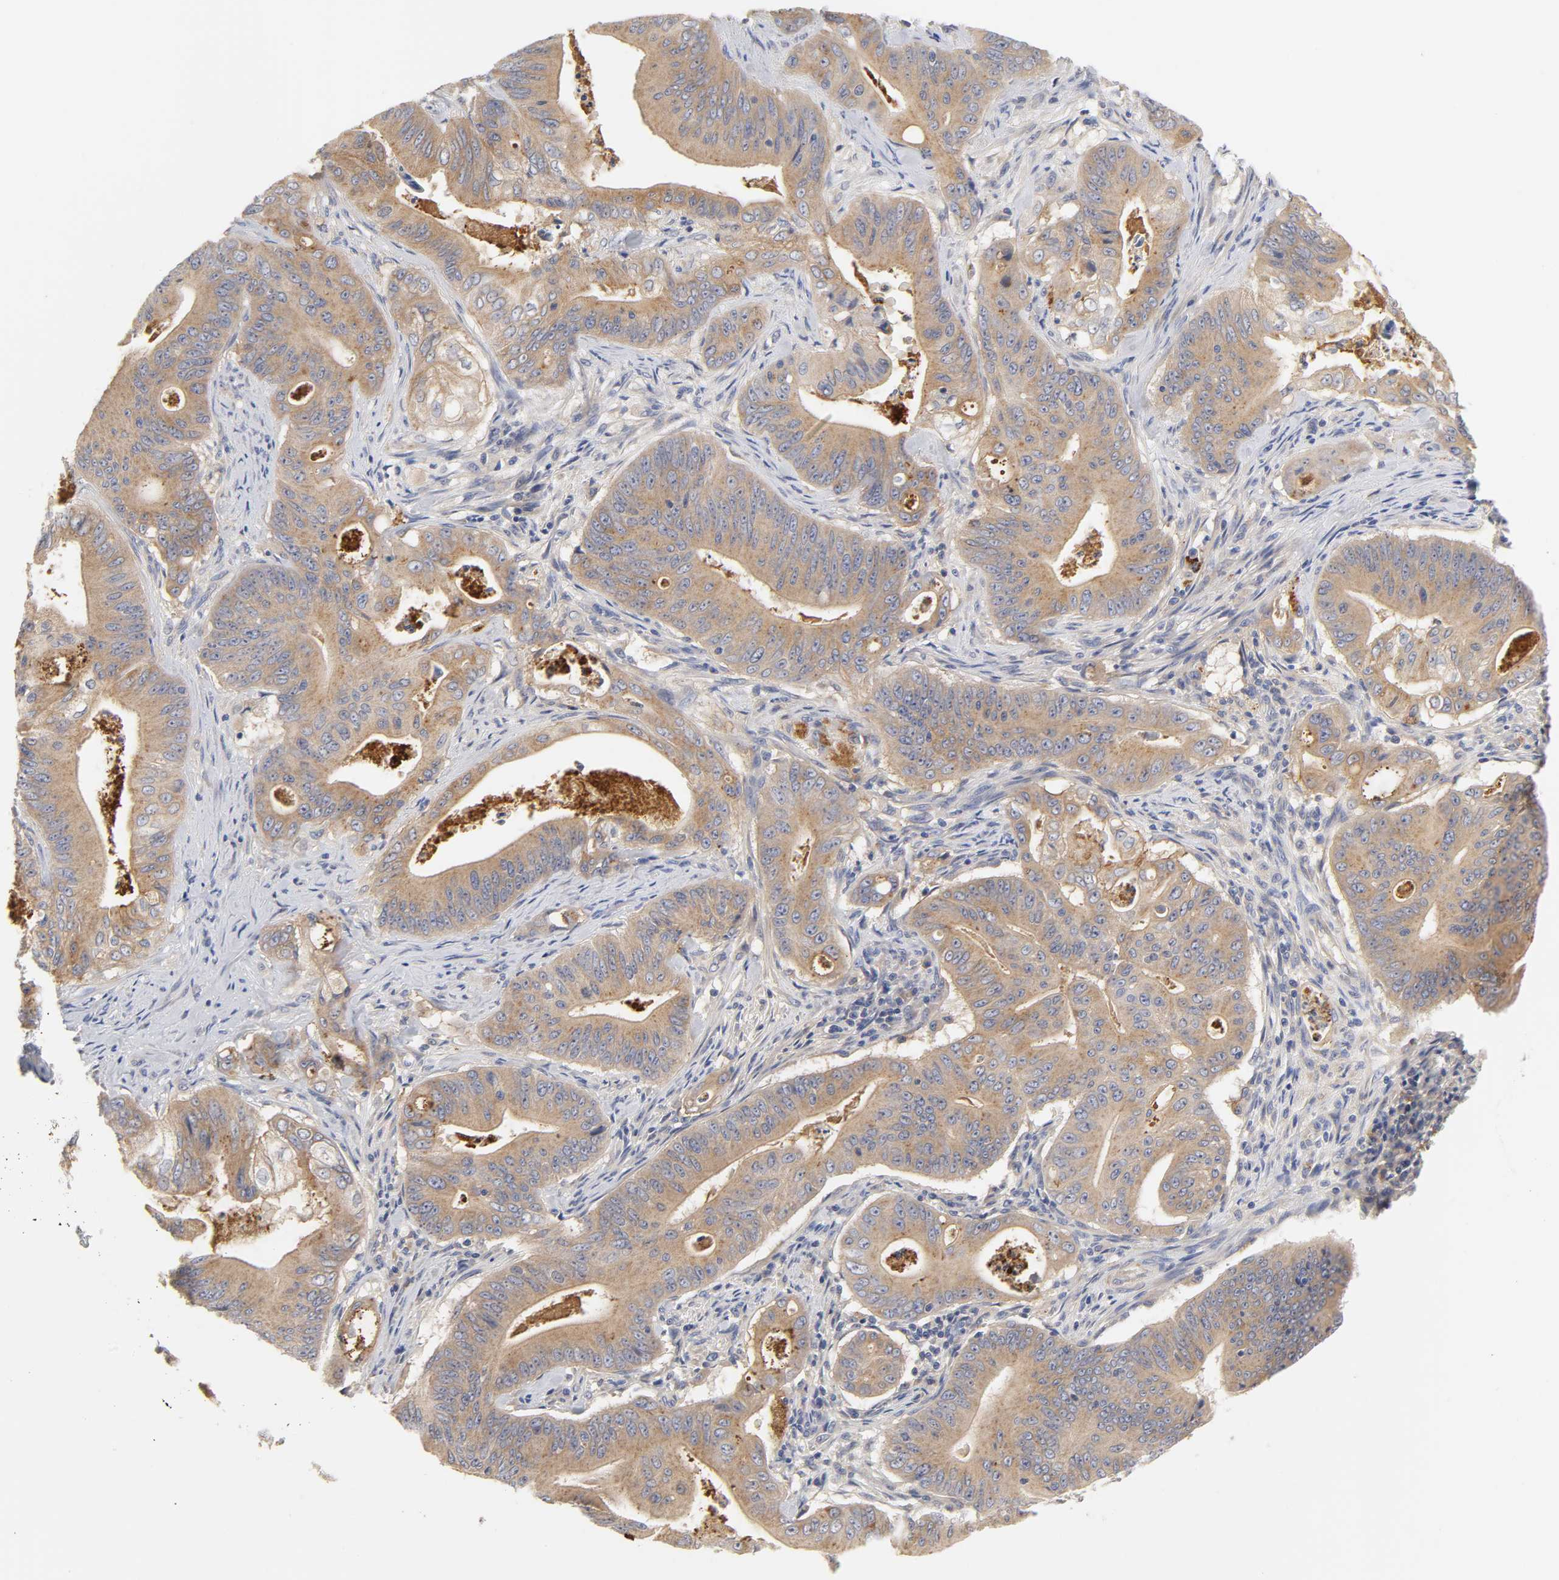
{"staining": {"intensity": "moderate", "quantity": ">75%", "location": "cytoplasmic/membranous"}, "tissue": "pancreatic cancer", "cell_type": "Tumor cells", "image_type": "cancer", "snomed": [{"axis": "morphology", "description": "Normal tissue, NOS"}, {"axis": "topography", "description": "Lymph node"}], "caption": "About >75% of tumor cells in pancreatic cancer show moderate cytoplasmic/membranous protein expression as visualized by brown immunohistochemical staining.", "gene": "C17orf75", "patient": {"sex": "male", "age": 62}}